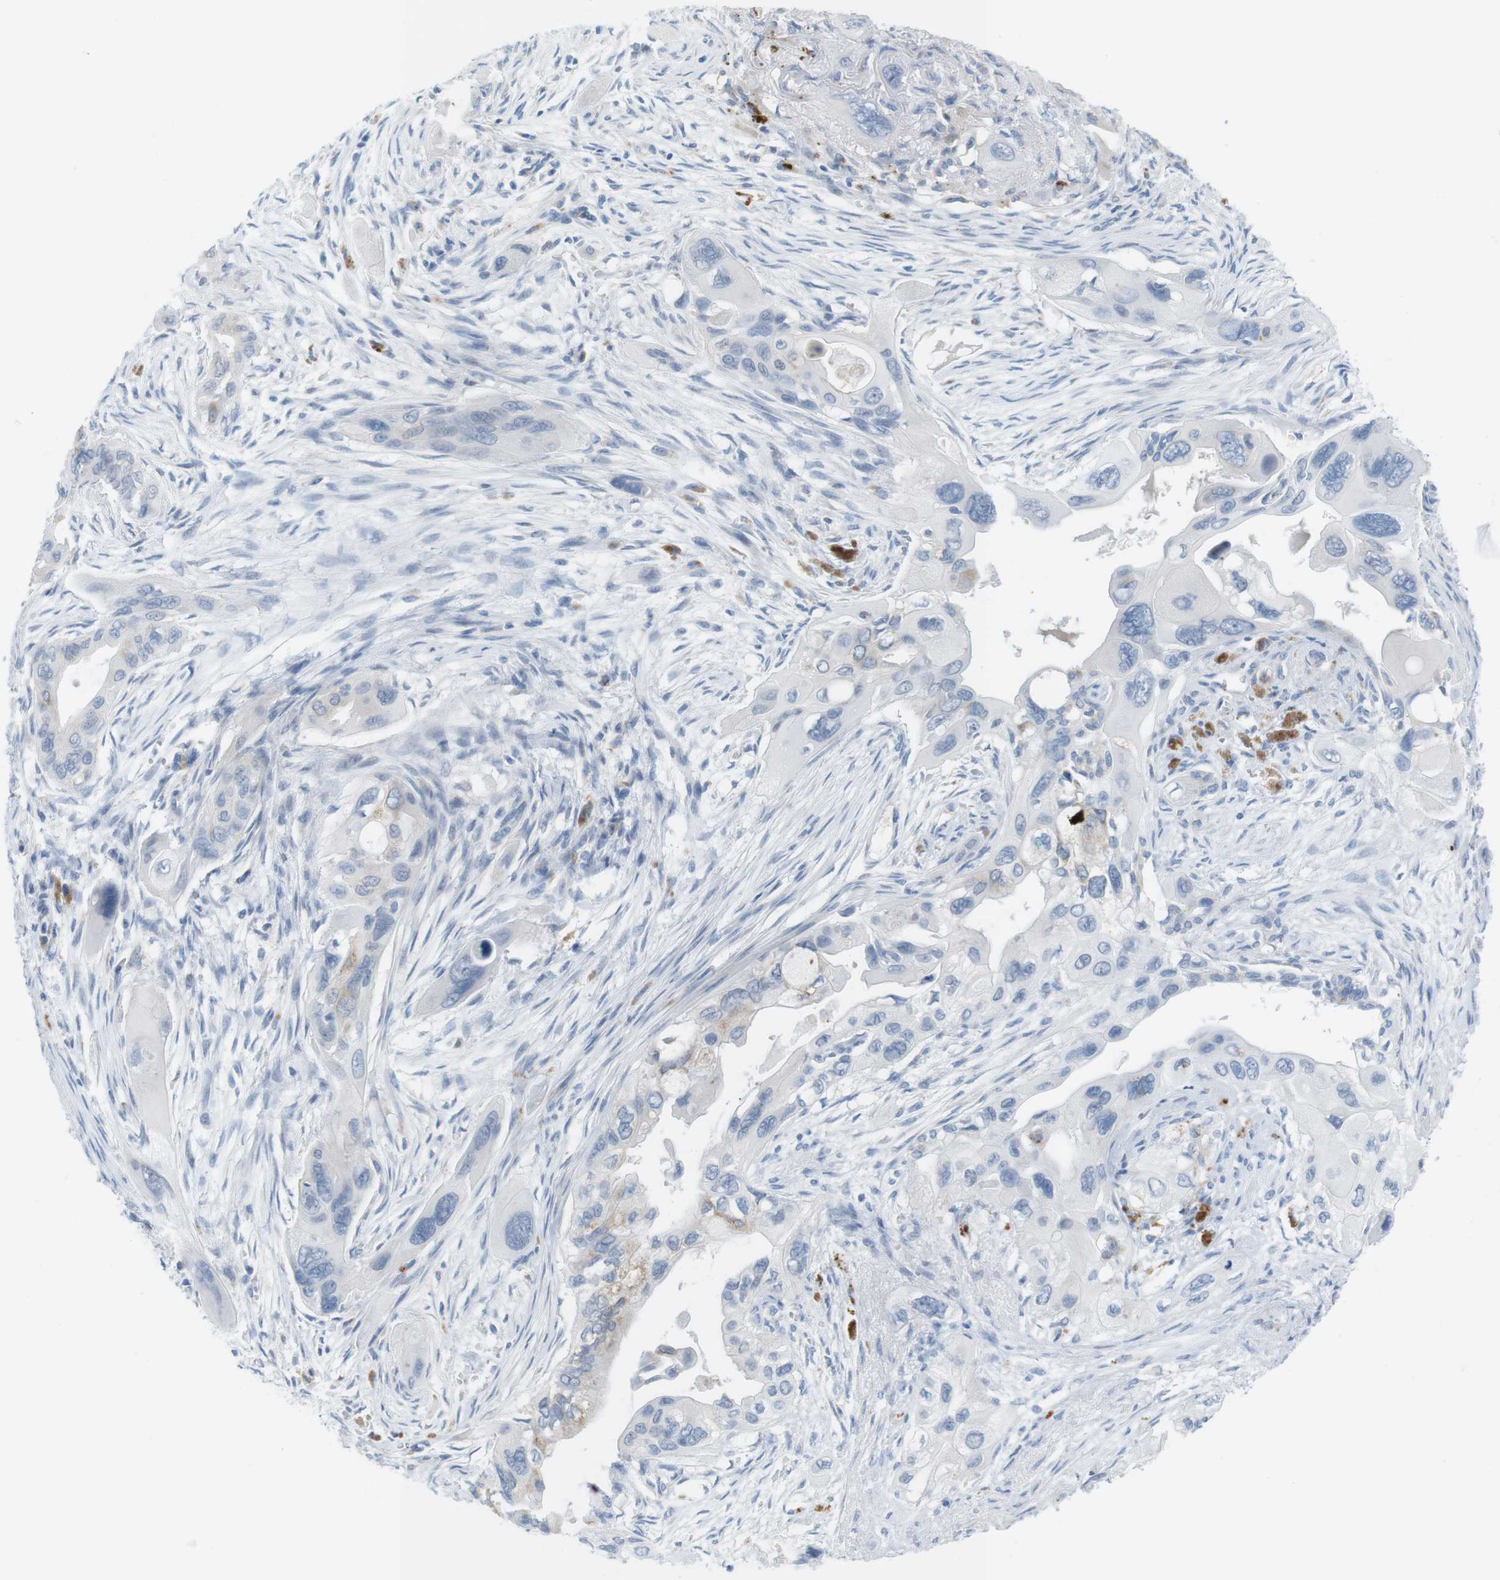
{"staining": {"intensity": "weak", "quantity": "<25%", "location": "cytoplasmic/membranous"}, "tissue": "pancreatic cancer", "cell_type": "Tumor cells", "image_type": "cancer", "snomed": [{"axis": "morphology", "description": "Adenocarcinoma, NOS"}, {"axis": "topography", "description": "Pancreas"}], "caption": "Immunohistochemistry (IHC) image of adenocarcinoma (pancreatic) stained for a protein (brown), which shows no expression in tumor cells. The staining was performed using DAB to visualize the protein expression in brown, while the nuclei were stained in blue with hematoxylin (Magnification: 20x).", "gene": "YIPF1", "patient": {"sex": "male", "age": 73}}